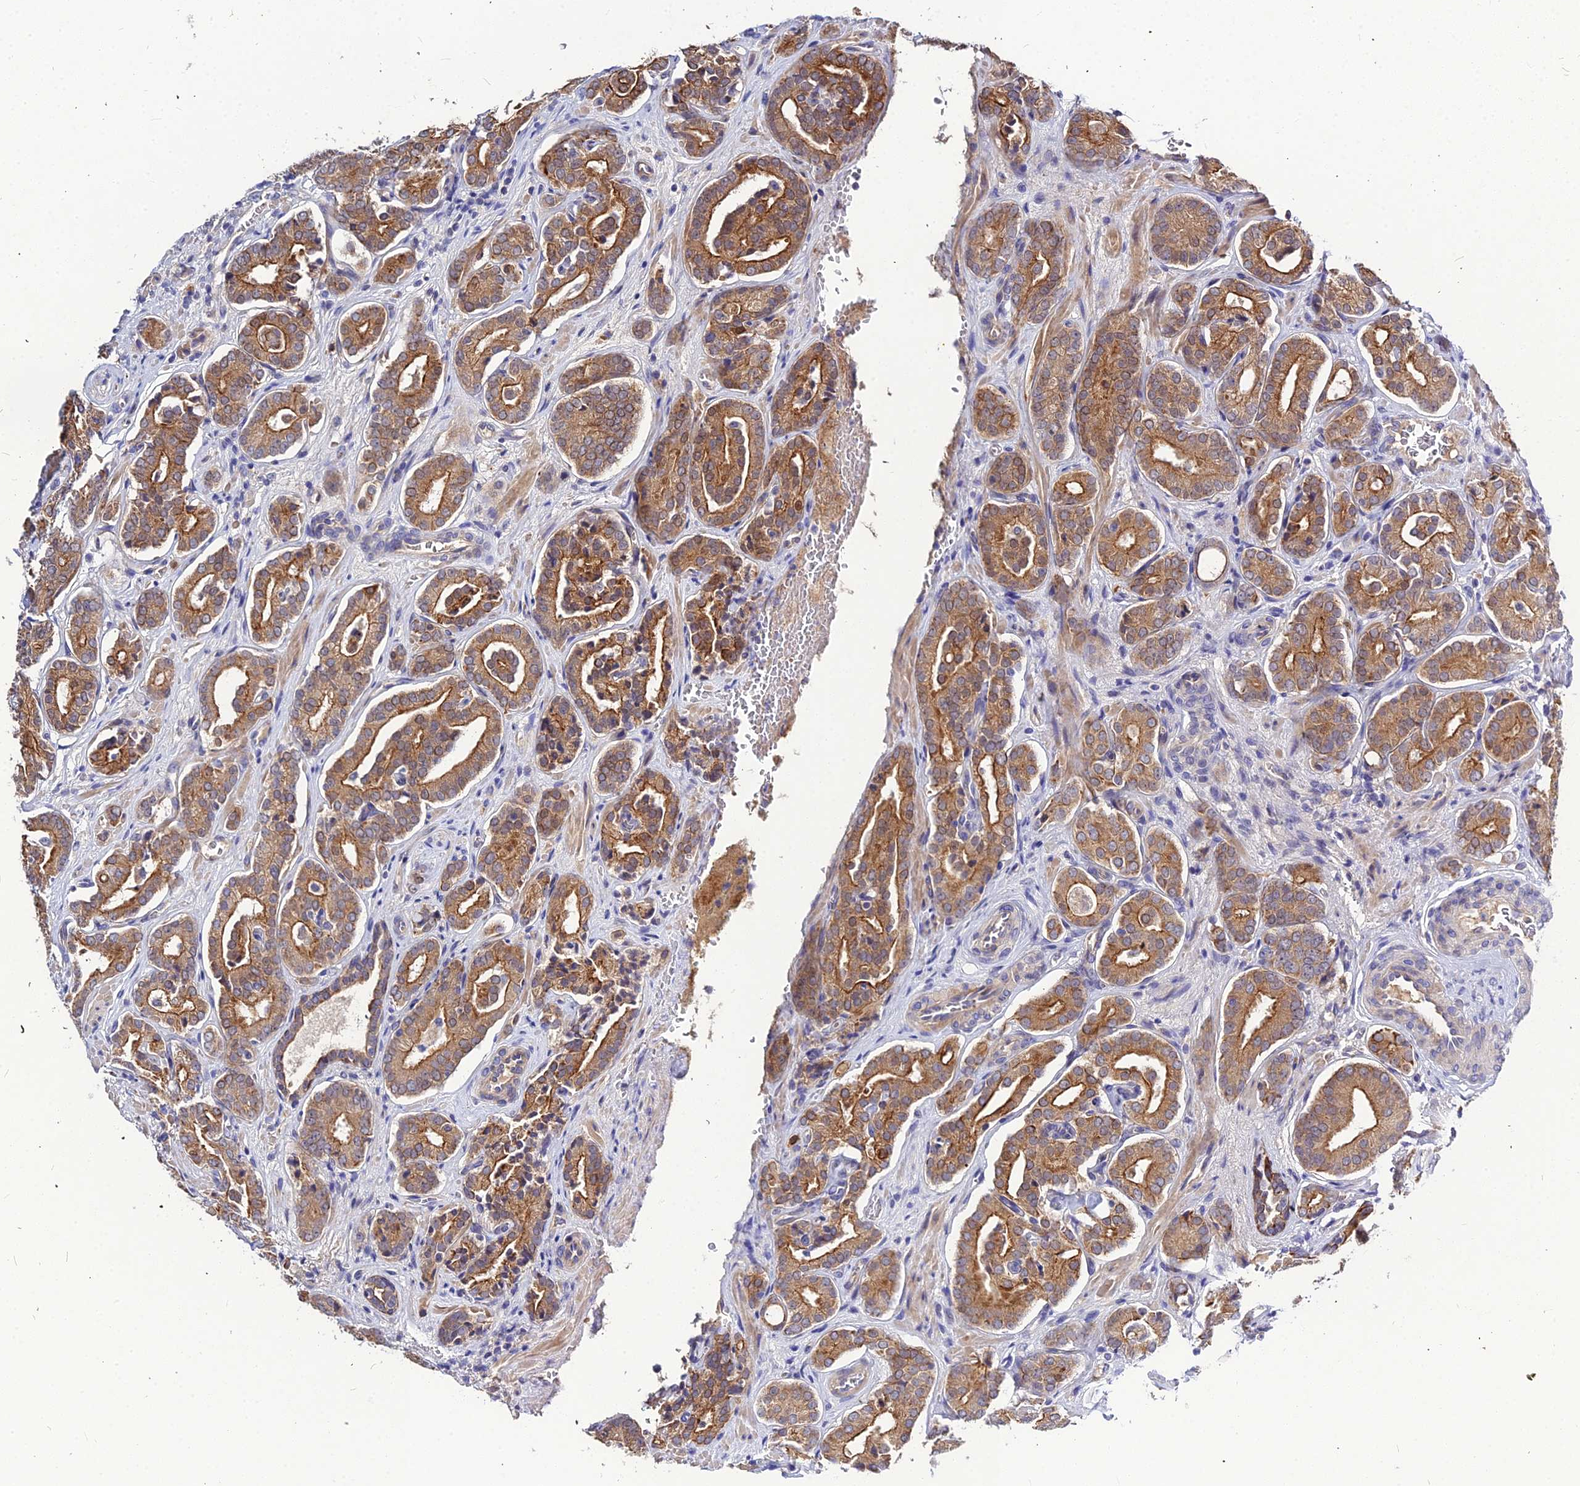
{"staining": {"intensity": "moderate", "quantity": ">75%", "location": "cytoplasmic/membranous"}, "tissue": "prostate cancer", "cell_type": "Tumor cells", "image_type": "cancer", "snomed": [{"axis": "morphology", "description": "Adenocarcinoma, High grade"}, {"axis": "topography", "description": "Prostate"}], "caption": "Immunohistochemical staining of human prostate cancer demonstrates moderate cytoplasmic/membranous protein positivity in about >75% of tumor cells.", "gene": "DMRTA1", "patient": {"sex": "male", "age": 66}}